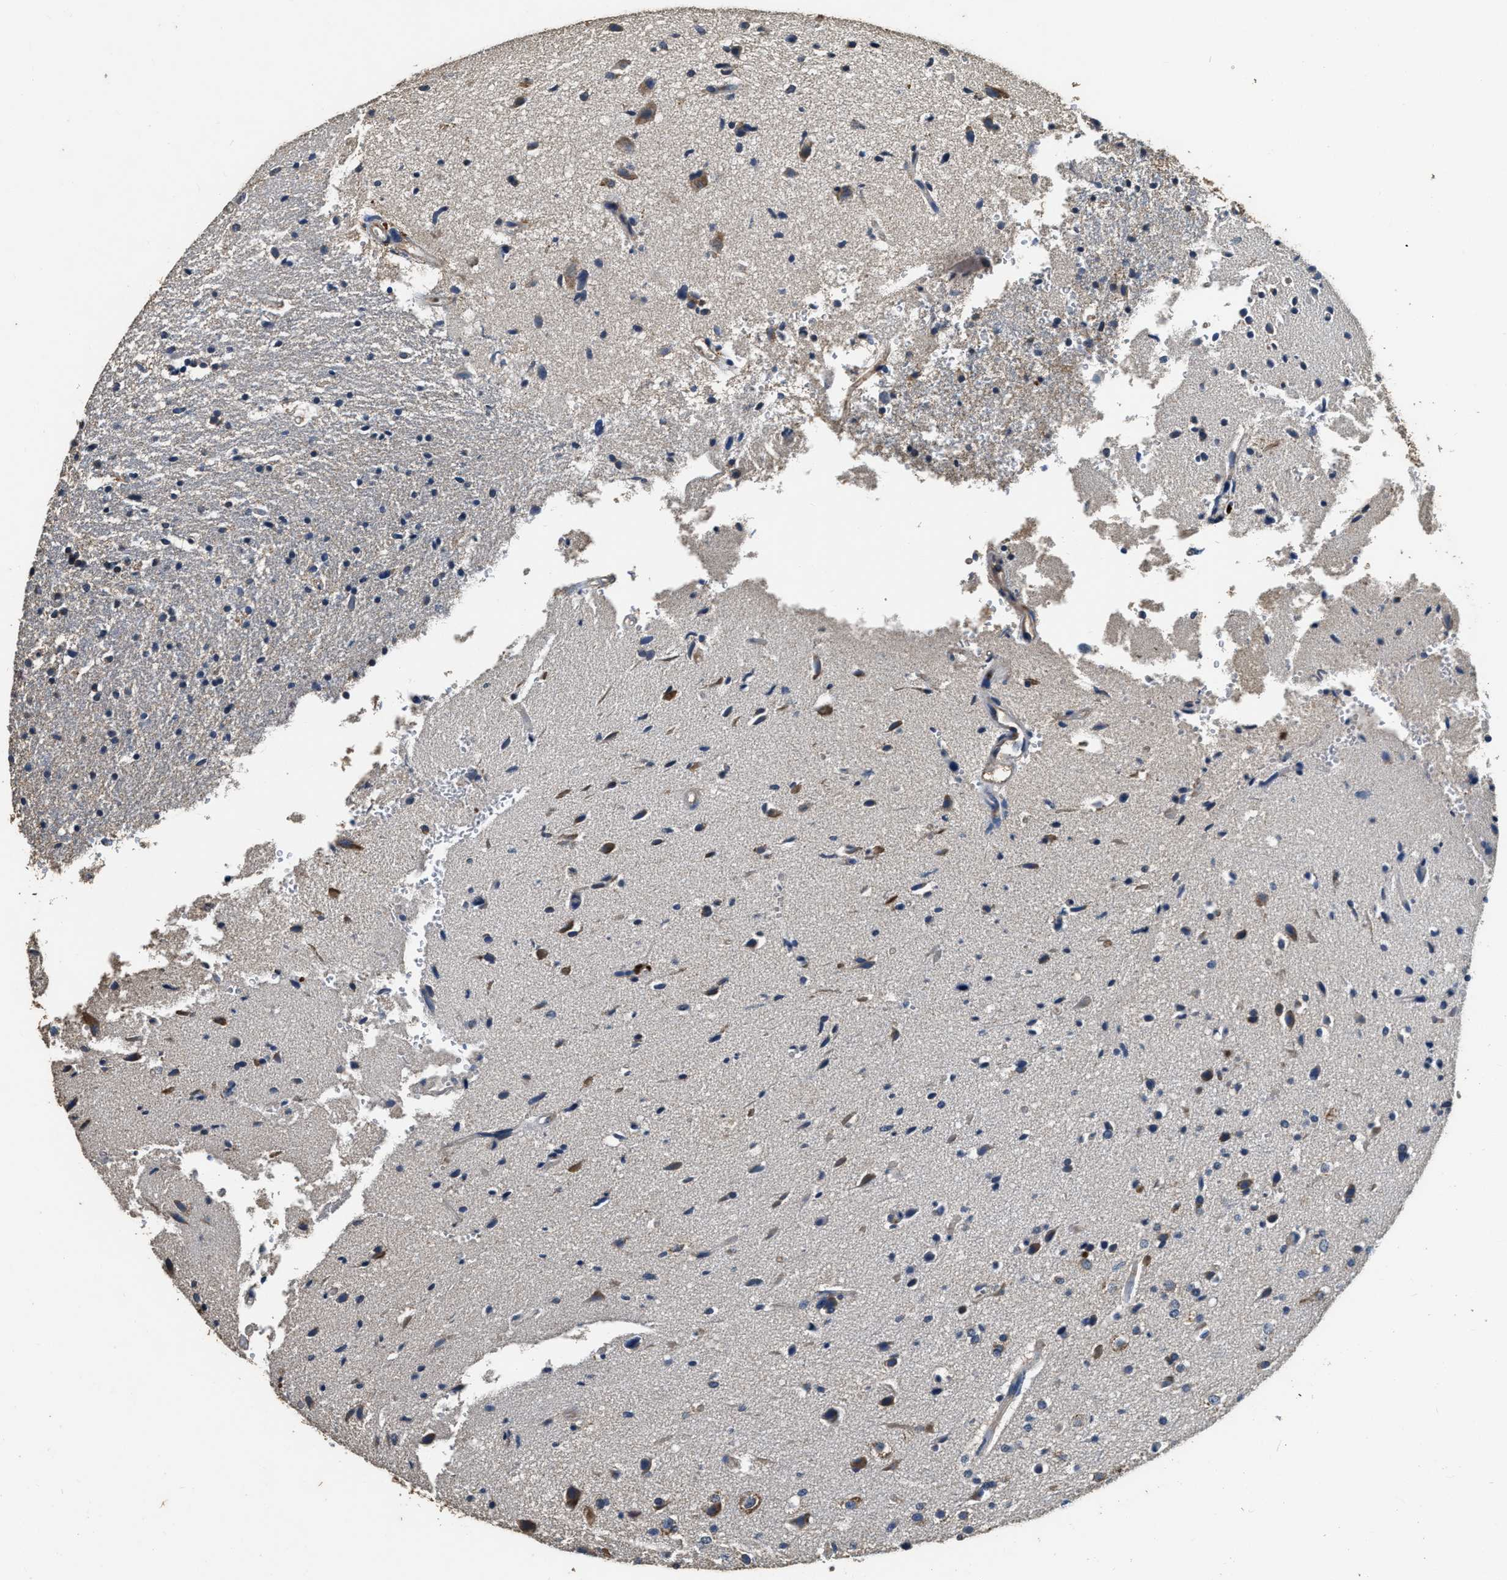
{"staining": {"intensity": "moderate", "quantity": ">75%", "location": "cytoplasmic/membranous"}, "tissue": "glioma", "cell_type": "Tumor cells", "image_type": "cancer", "snomed": [{"axis": "morphology", "description": "Glioma, malignant, High grade"}, {"axis": "topography", "description": "Brain"}], "caption": "Approximately >75% of tumor cells in human high-grade glioma (malignant) show moderate cytoplasmic/membranous protein expression as visualized by brown immunohistochemical staining.", "gene": "MIB1", "patient": {"sex": "male", "age": 33}}